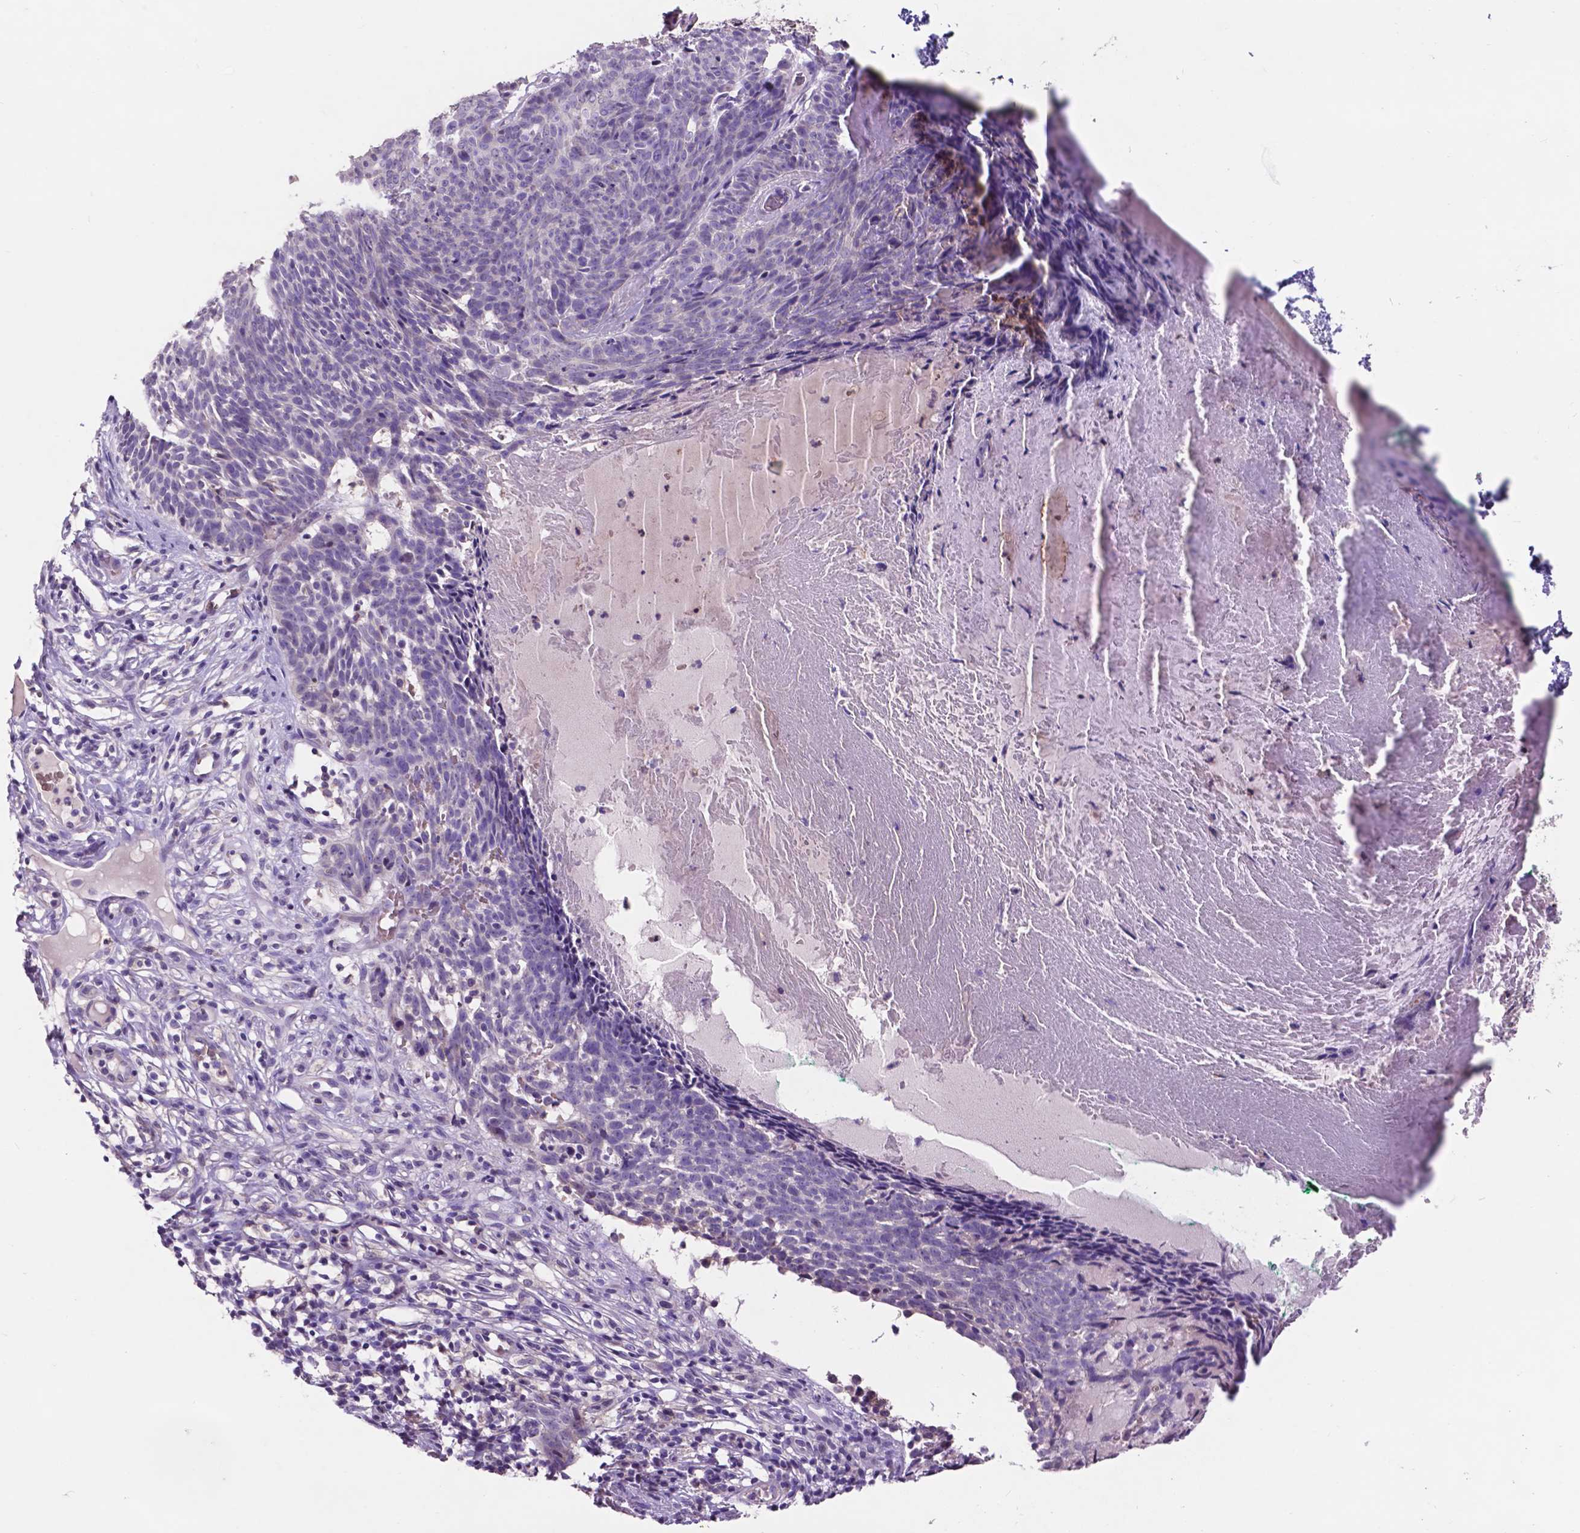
{"staining": {"intensity": "negative", "quantity": "none", "location": "none"}, "tissue": "skin cancer", "cell_type": "Tumor cells", "image_type": "cancer", "snomed": [{"axis": "morphology", "description": "Basal cell carcinoma"}, {"axis": "topography", "description": "Skin"}], "caption": "Skin cancer was stained to show a protein in brown. There is no significant positivity in tumor cells.", "gene": "PLSCR1", "patient": {"sex": "male", "age": 85}}